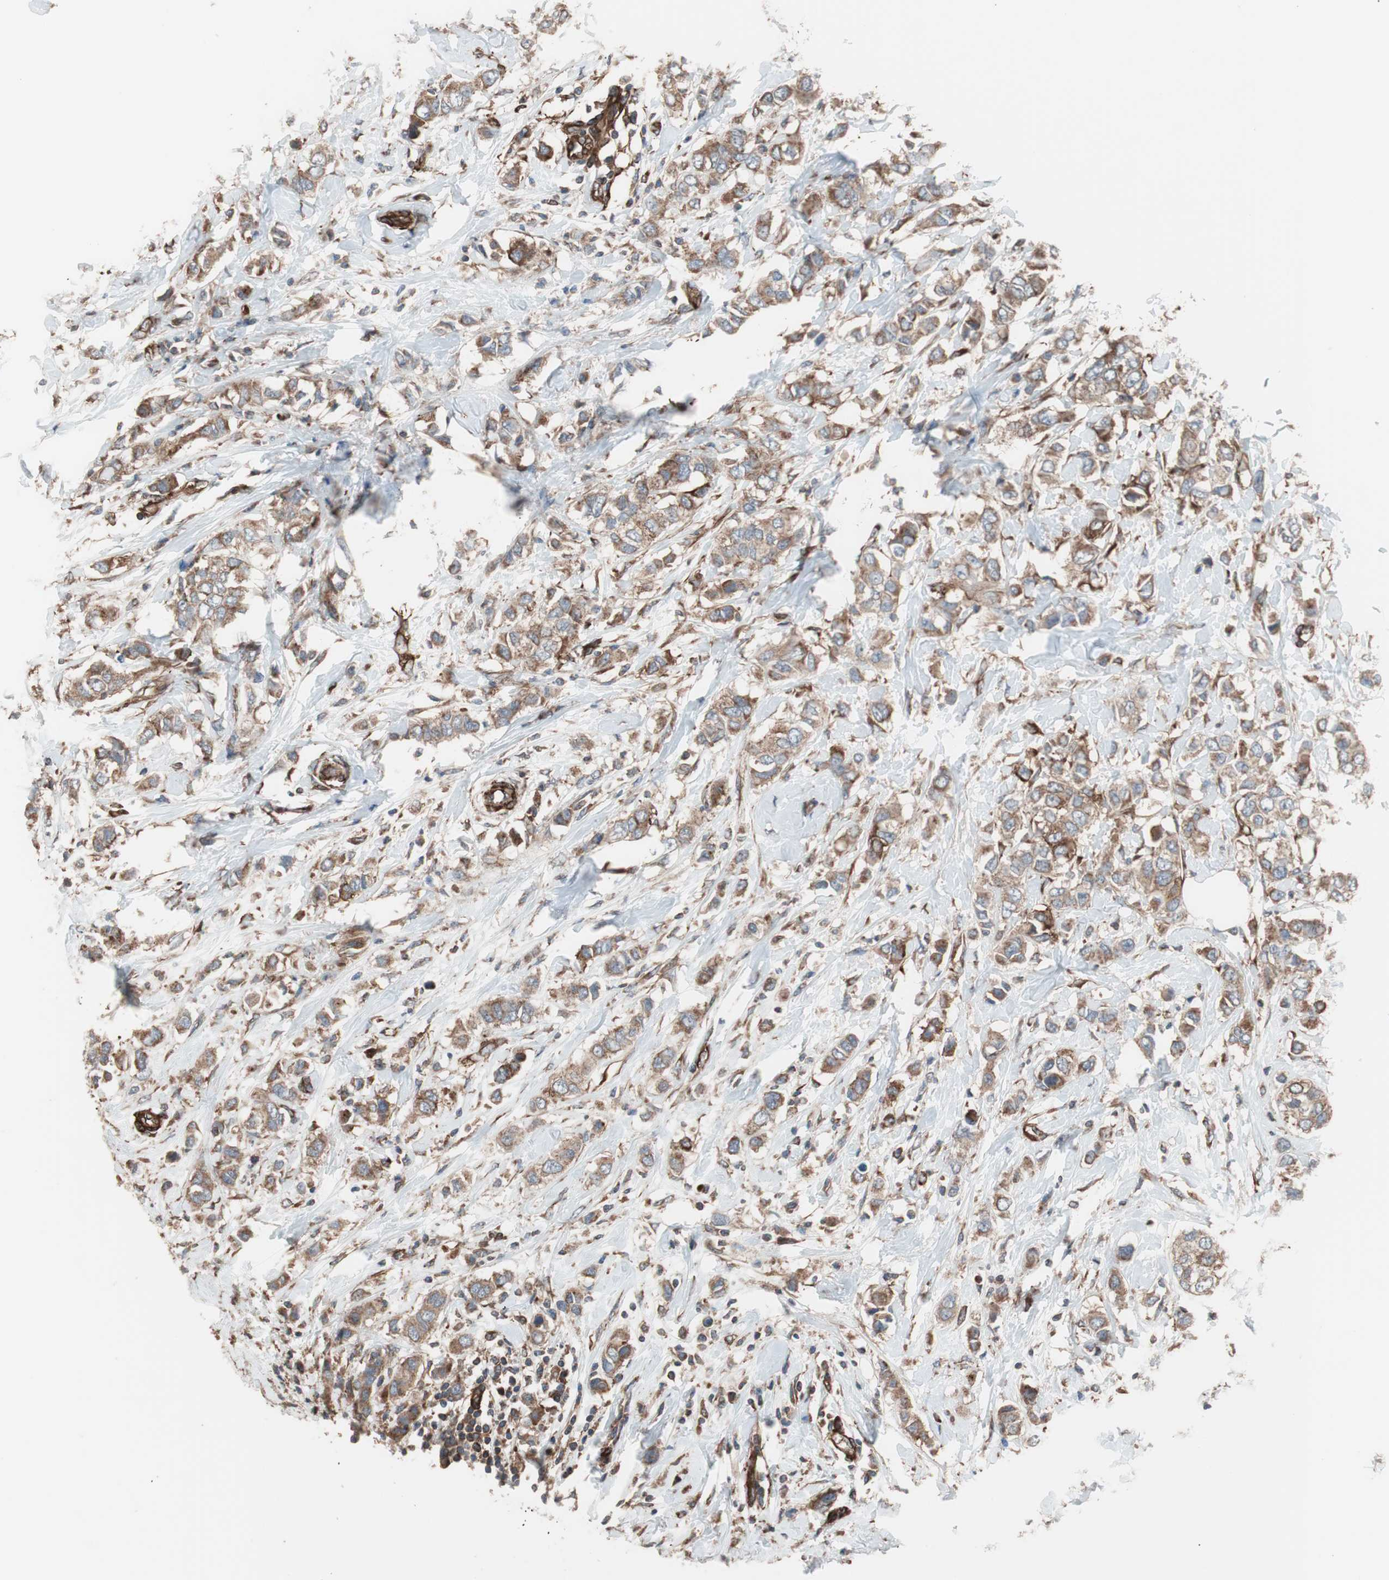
{"staining": {"intensity": "moderate", "quantity": ">75%", "location": "cytoplasmic/membranous"}, "tissue": "breast cancer", "cell_type": "Tumor cells", "image_type": "cancer", "snomed": [{"axis": "morphology", "description": "Duct carcinoma"}, {"axis": "topography", "description": "Breast"}], "caption": "Approximately >75% of tumor cells in infiltrating ductal carcinoma (breast) exhibit moderate cytoplasmic/membranous protein staining as visualized by brown immunohistochemical staining.", "gene": "GPSM2", "patient": {"sex": "female", "age": 50}}